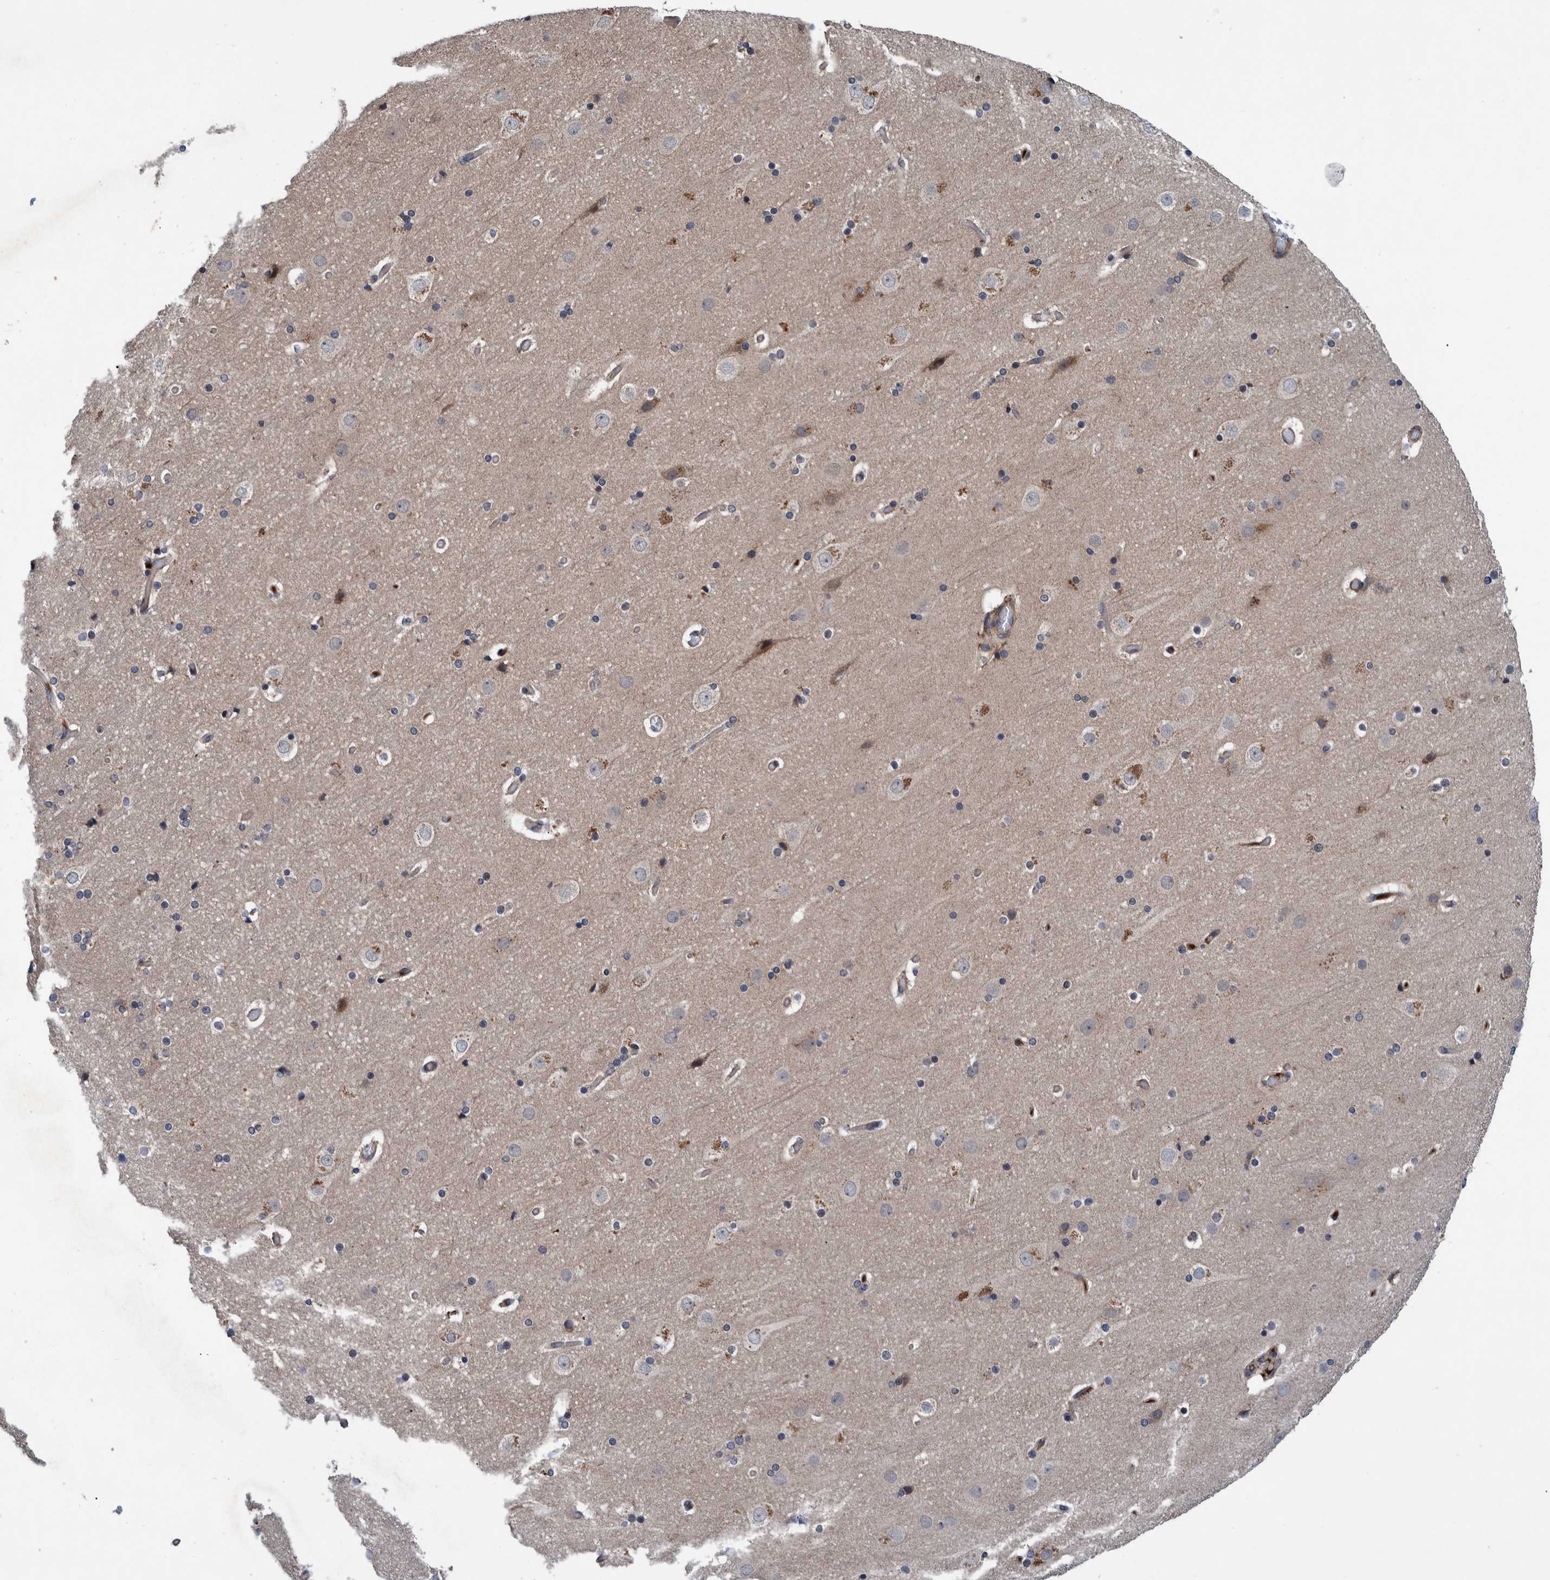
{"staining": {"intensity": "negative", "quantity": "none", "location": "none"}, "tissue": "cerebral cortex", "cell_type": "Endothelial cells", "image_type": "normal", "snomed": [{"axis": "morphology", "description": "Normal tissue, NOS"}, {"axis": "topography", "description": "Cerebral cortex"}], "caption": "IHC micrograph of normal cerebral cortex: cerebral cortex stained with DAB (3,3'-diaminobenzidine) shows no significant protein expression in endothelial cells.", "gene": "ITIH3", "patient": {"sex": "male", "age": 57}}